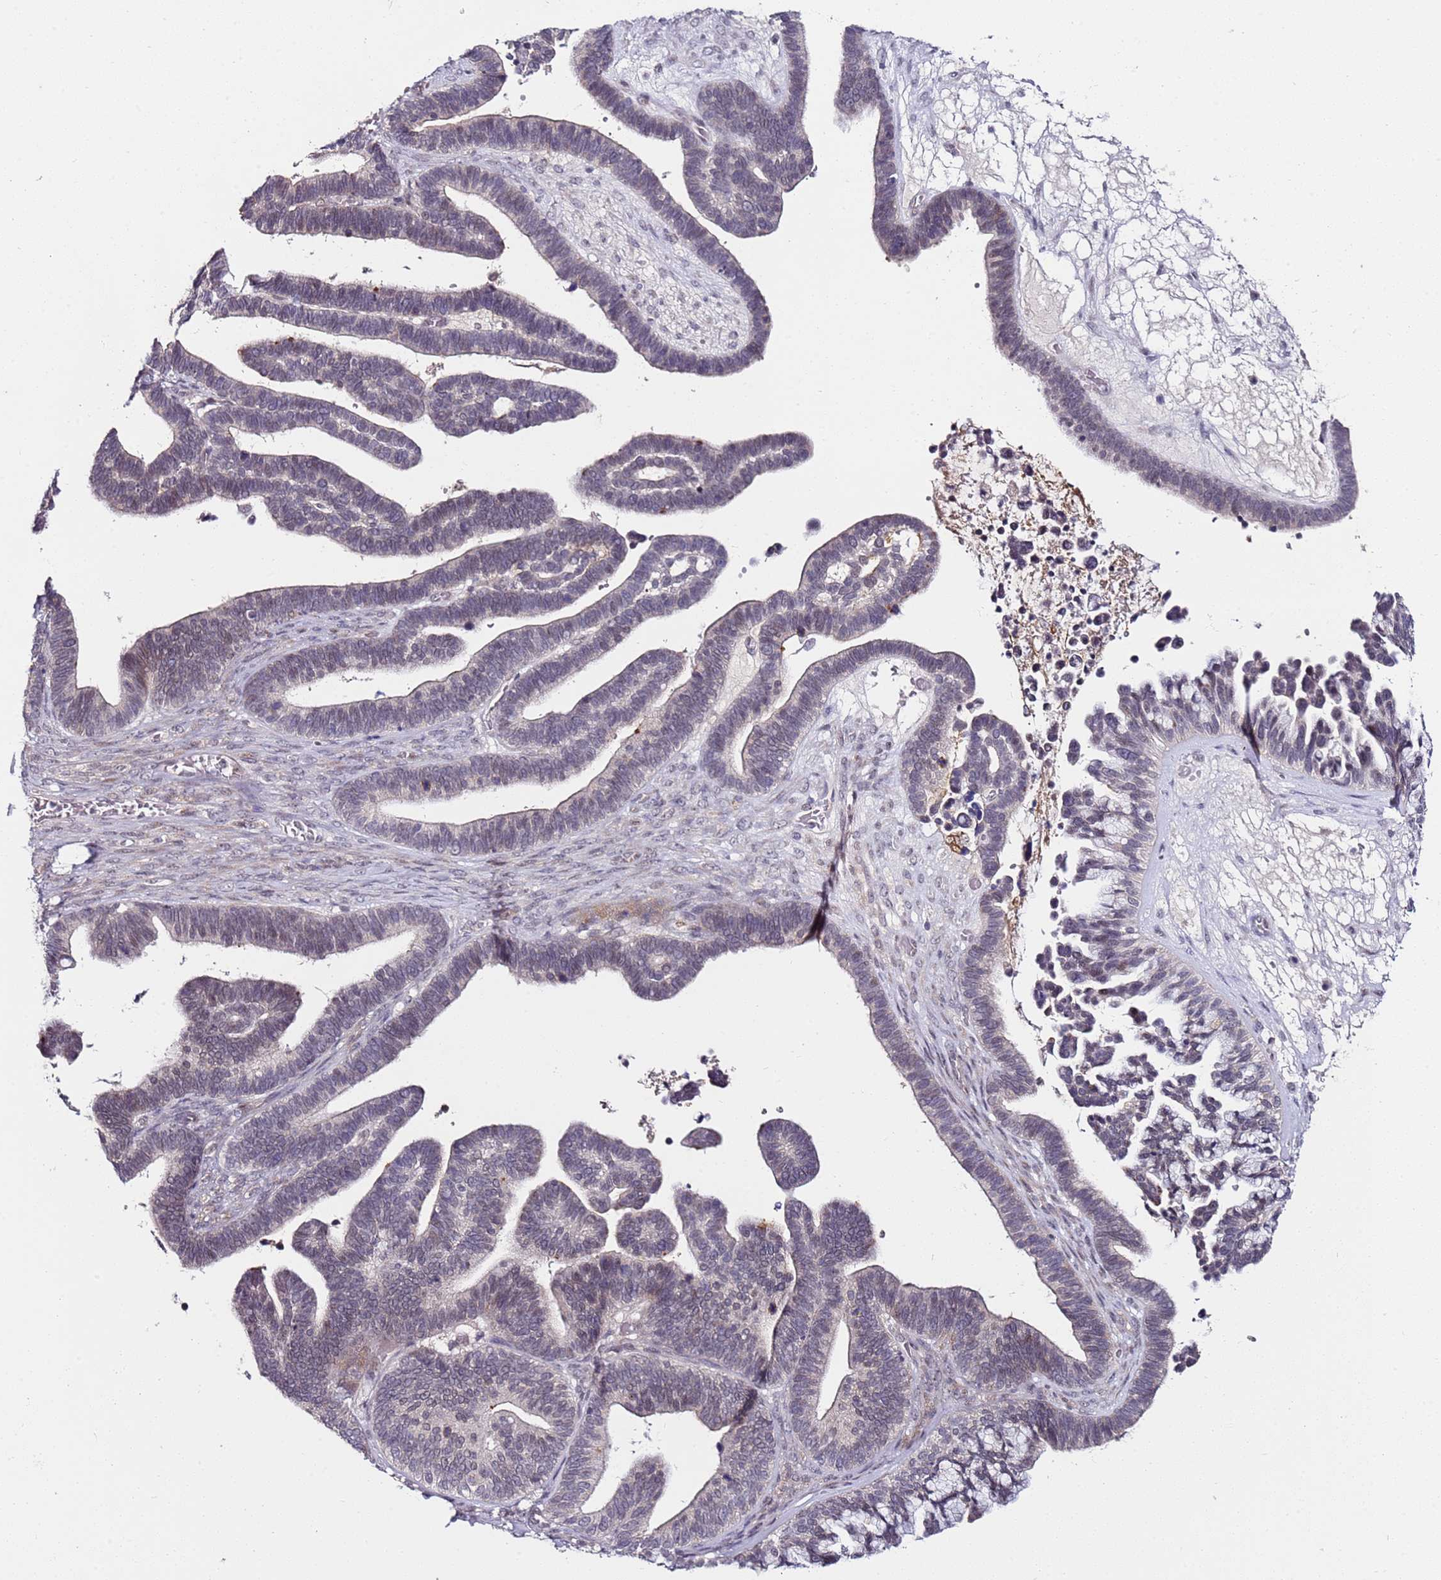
{"staining": {"intensity": "weak", "quantity": "<25%", "location": "nuclear"}, "tissue": "ovarian cancer", "cell_type": "Tumor cells", "image_type": "cancer", "snomed": [{"axis": "morphology", "description": "Cystadenocarcinoma, serous, NOS"}, {"axis": "topography", "description": "Ovary"}], "caption": "Human ovarian cancer stained for a protein using immunohistochemistry (IHC) shows no expression in tumor cells.", "gene": "DUSP28", "patient": {"sex": "female", "age": 56}}